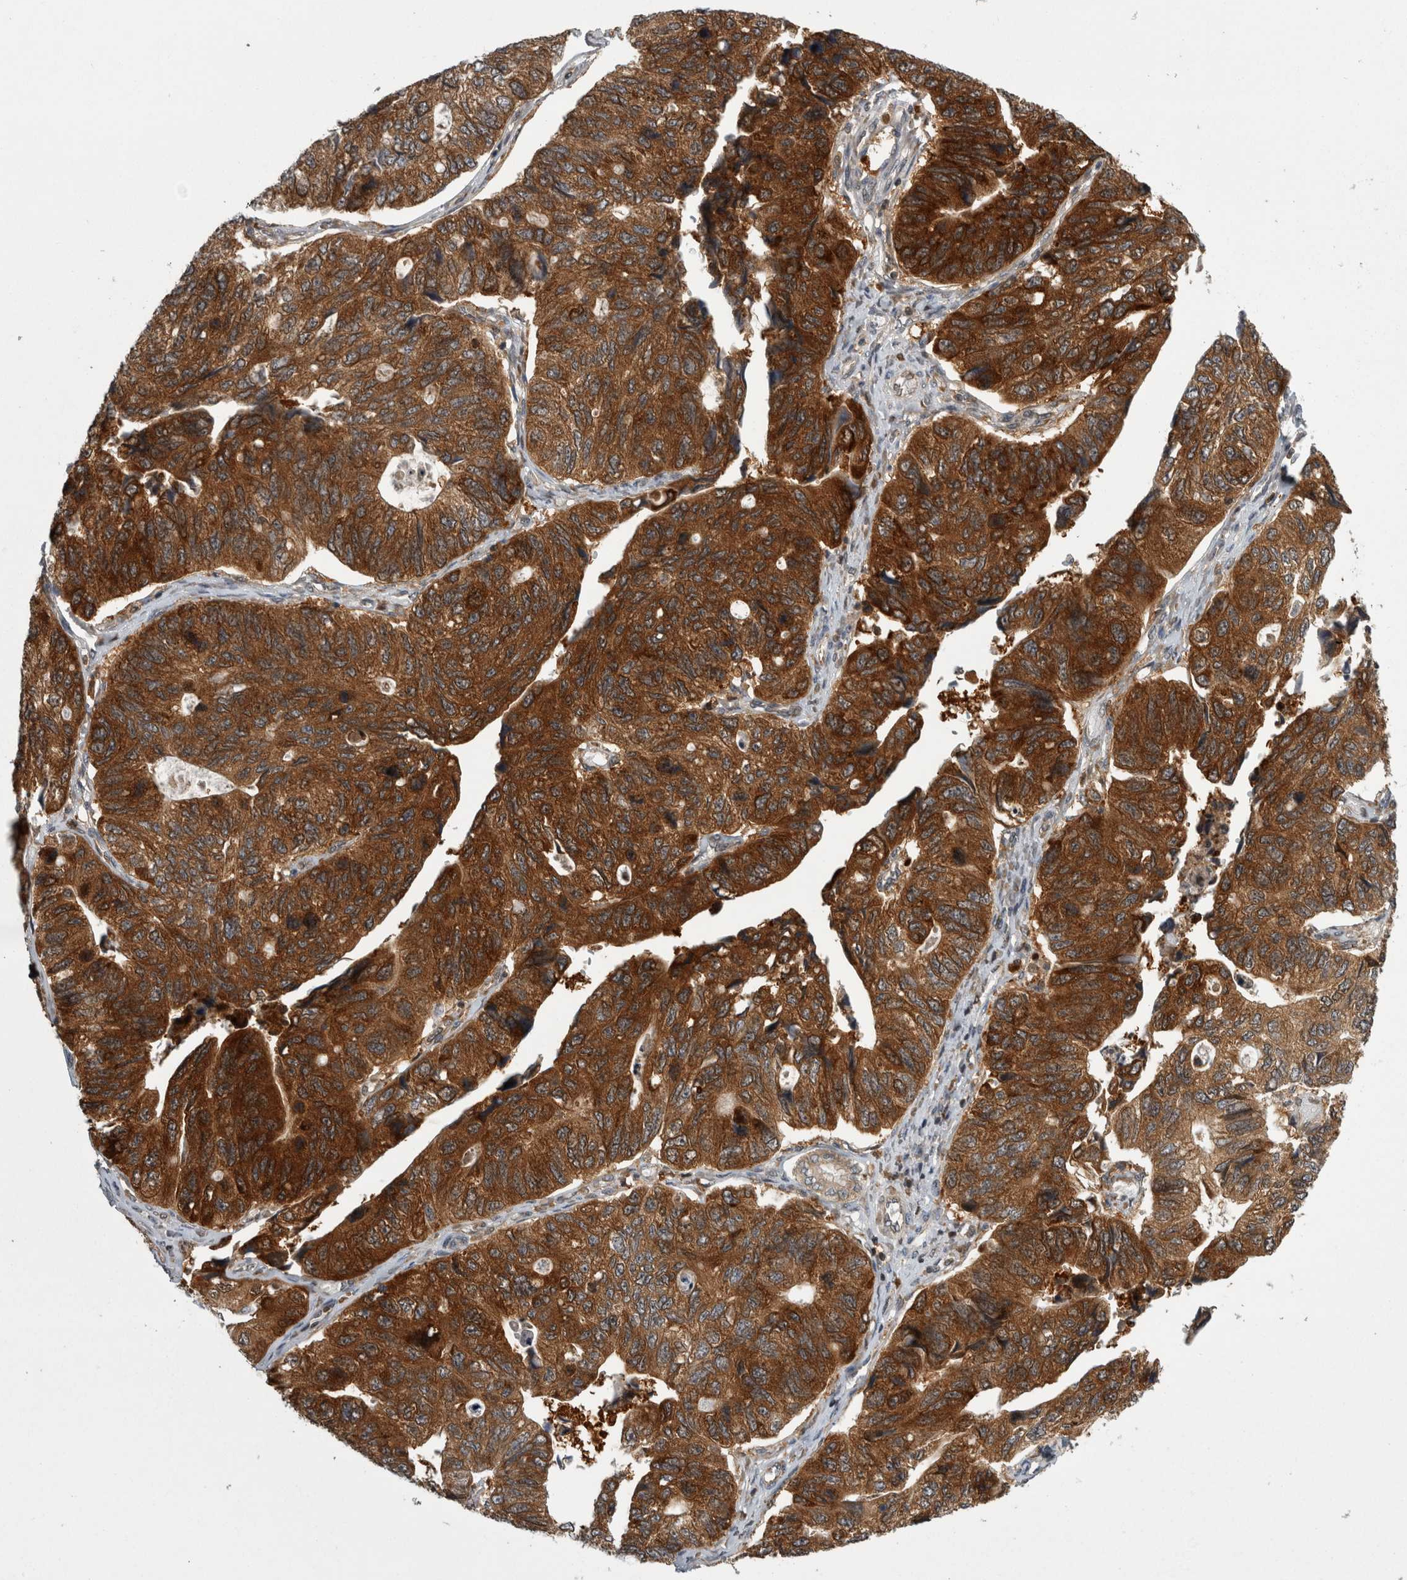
{"staining": {"intensity": "strong", "quantity": ">75%", "location": "cytoplasmic/membranous"}, "tissue": "stomach cancer", "cell_type": "Tumor cells", "image_type": "cancer", "snomed": [{"axis": "morphology", "description": "Adenocarcinoma, NOS"}, {"axis": "topography", "description": "Stomach"}], "caption": "Protein staining displays strong cytoplasmic/membranous expression in about >75% of tumor cells in adenocarcinoma (stomach). The protein of interest is shown in brown color, while the nuclei are stained blue.", "gene": "CACYBP", "patient": {"sex": "male", "age": 59}}